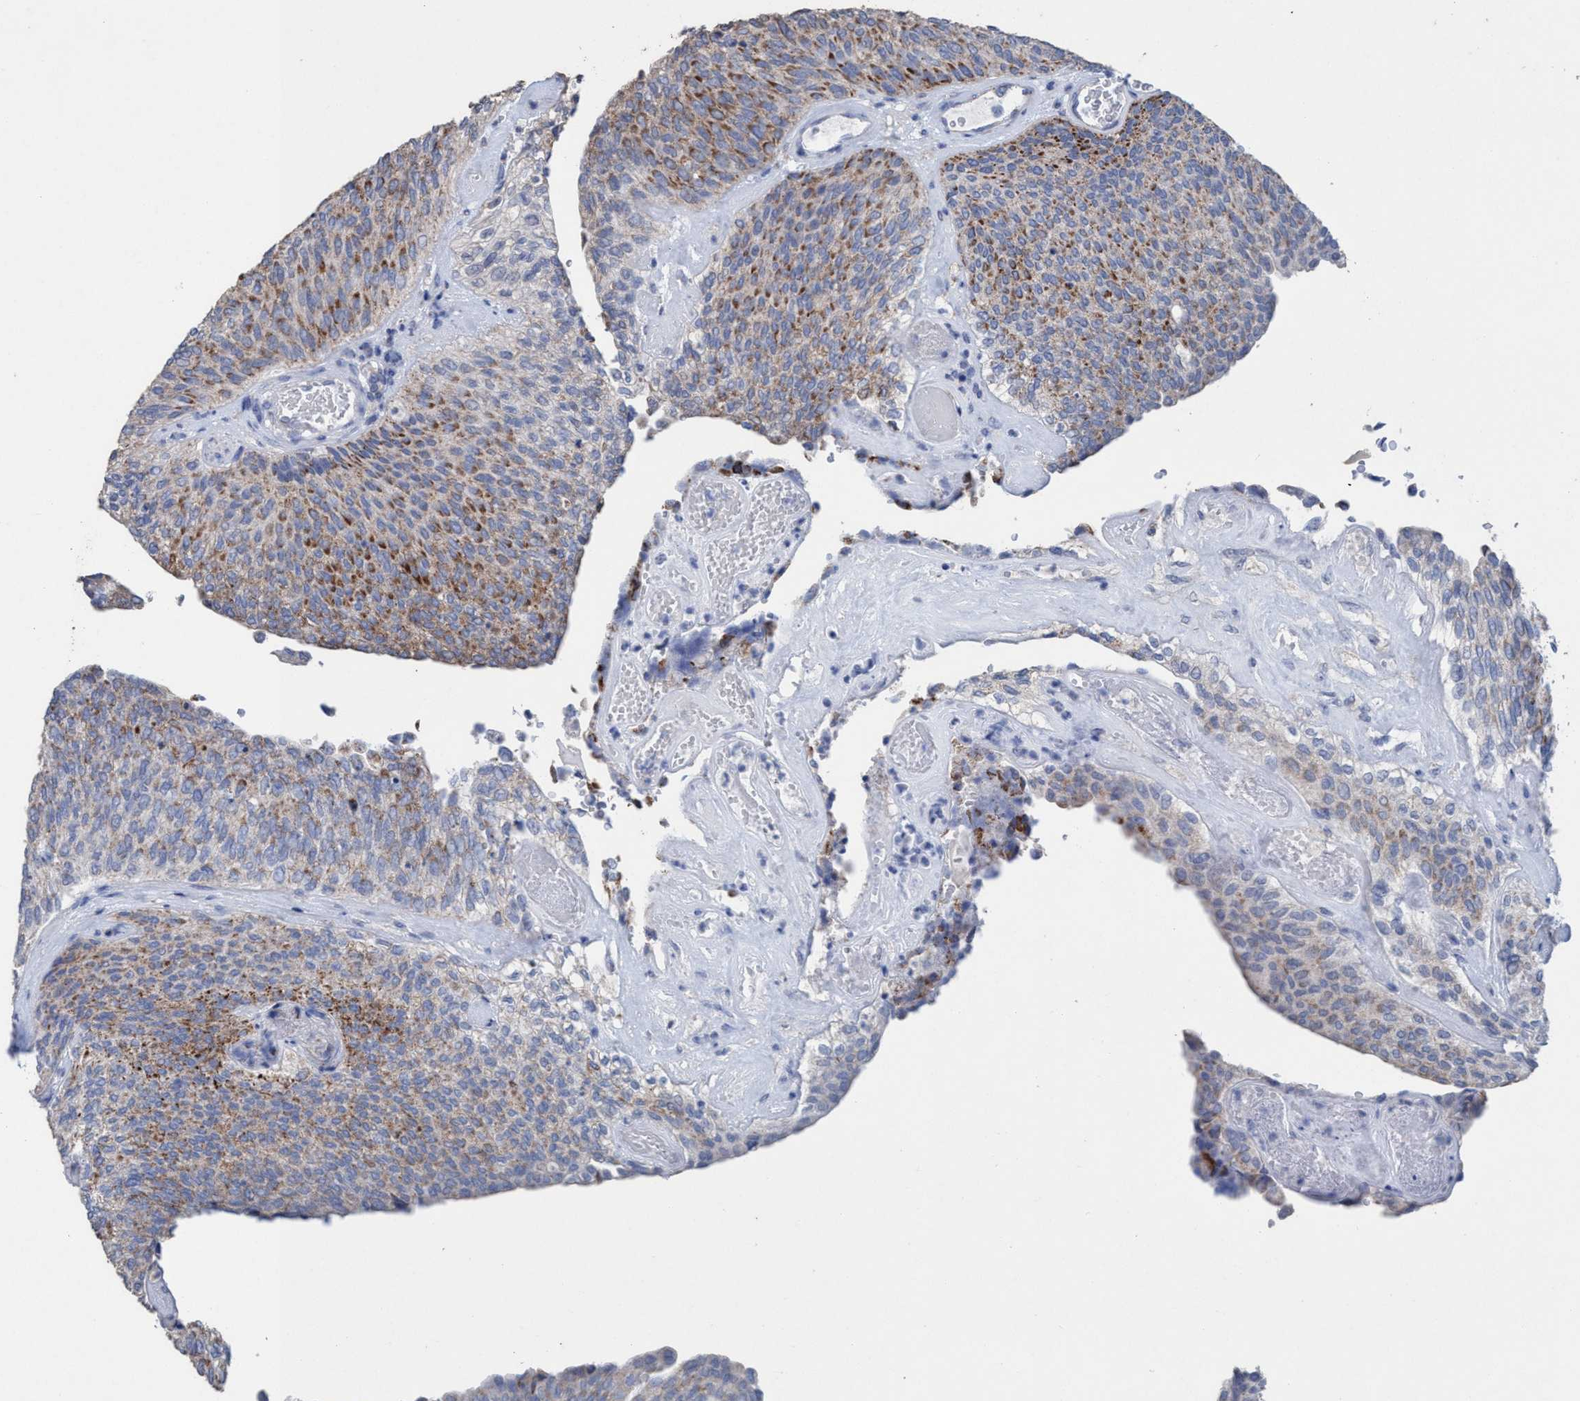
{"staining": {"intensity": "moderate", "quantity": ">75%", "location": "cytoplasmic/membranous"}, "tissue": "urothelial cancer", "cell_type": "Tumor cells", "image_type": "cancer", "snomed": [{"axis": "morphology", "description": "Urothelial carcinoma, Low grade"}, {"axis": "topography", "description": "Urinary bladder"}], "caption": "IHC photomicrograph of neoplastic tissue: human urothelial carcinoma (low-grade) stained using immunohistochemistry (IHC) exhibits medium levels of moderate protein expression localized specifically in the cytoplasmic/membranous of tumor cells, appearing as a cytoplasmic/membranous brown color.", "gene": "RSAD1", "patient": {"sex": "female", "age": 79}}